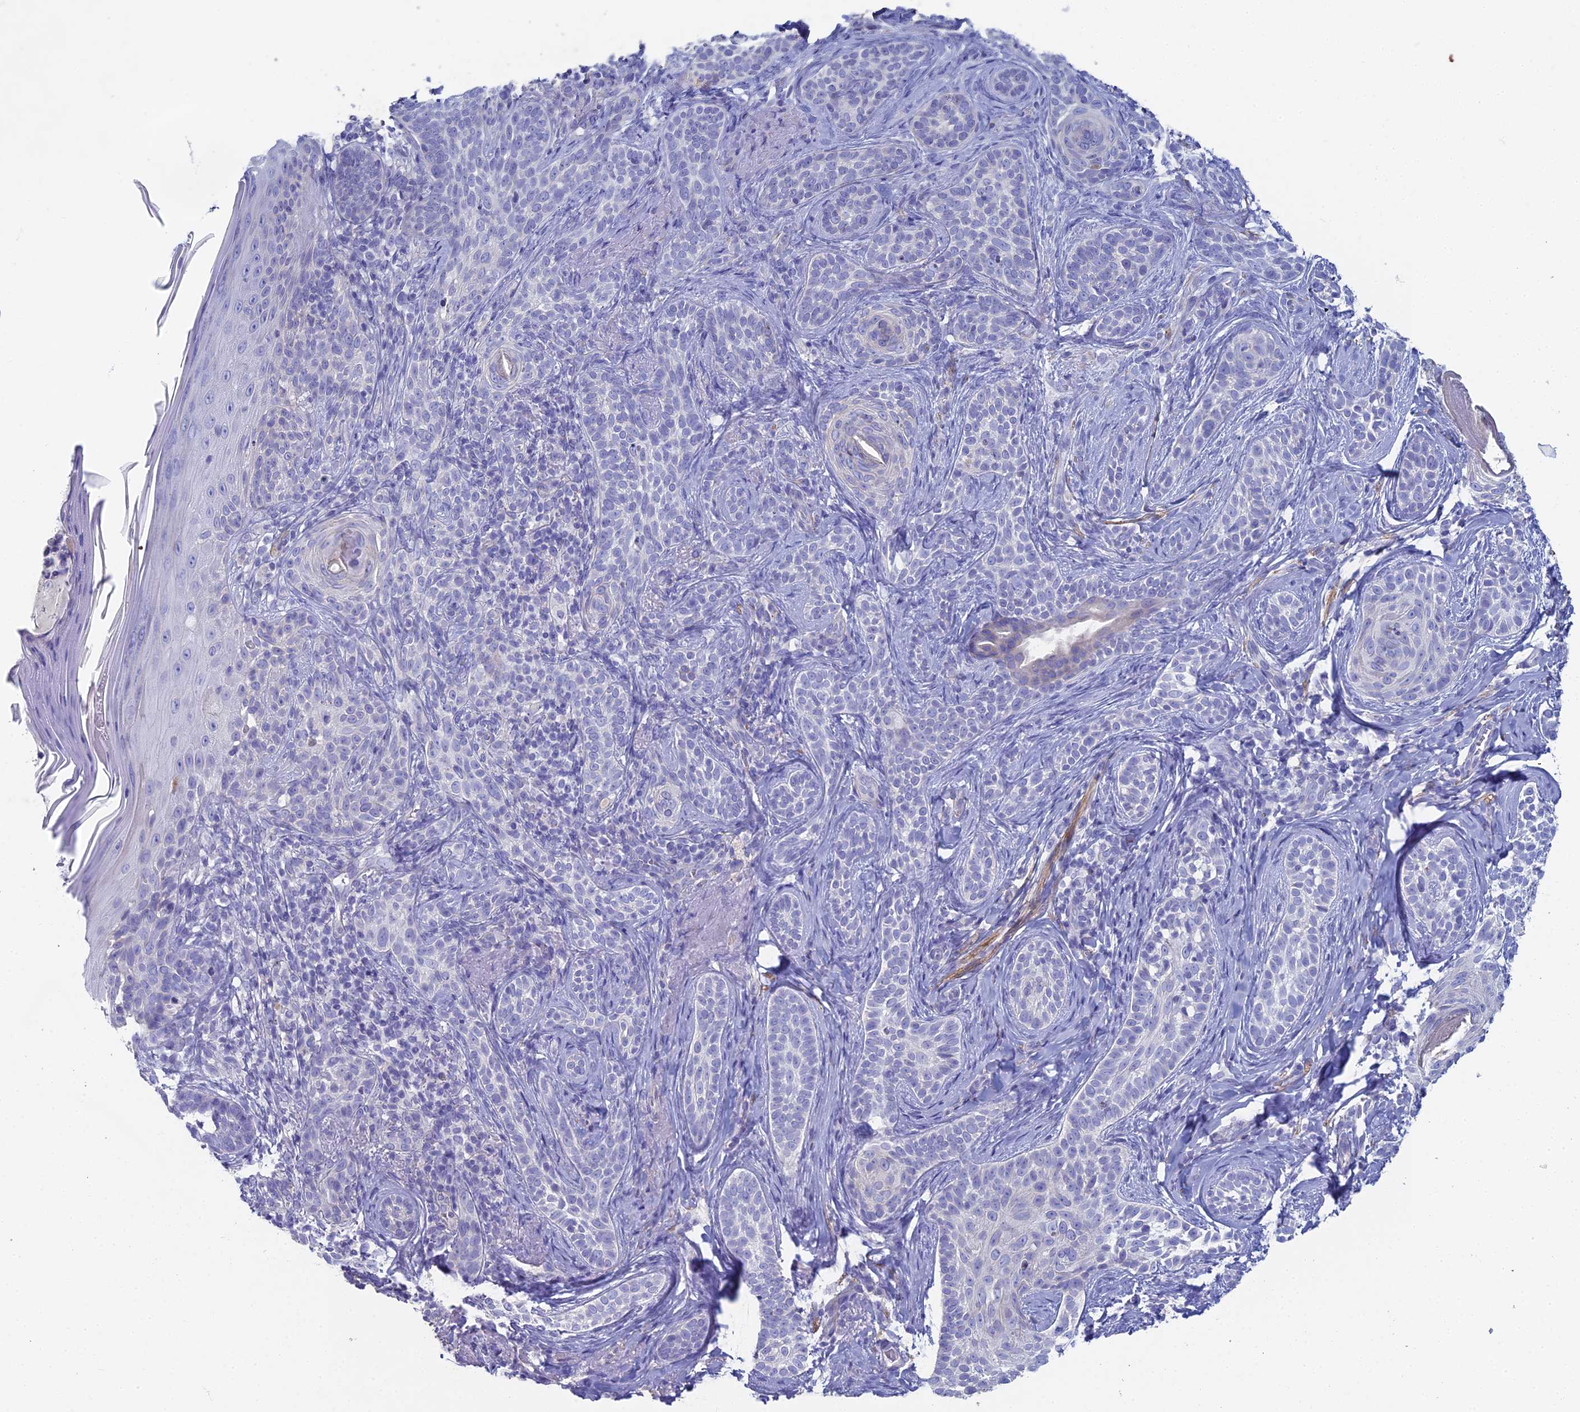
{"staining": {"intensity": "negative", "quantity": "none", "location": "none"}, "tissue": "skin cancer", "cell_type": "Tumor cells", "image_type": "cancer", "snomed": [{"axis": "morphology", "description": "Basal cell carcinoma"}, {"axis": "topography", "description": "Skin"}], "caption": "This is an immunohistochemistry micrograph of skin cancer (basal cell carcinoma). There is no positivity in tumor cells.", "gene": "NCAM1", "patient": {"sex": "male", "age": 71}}